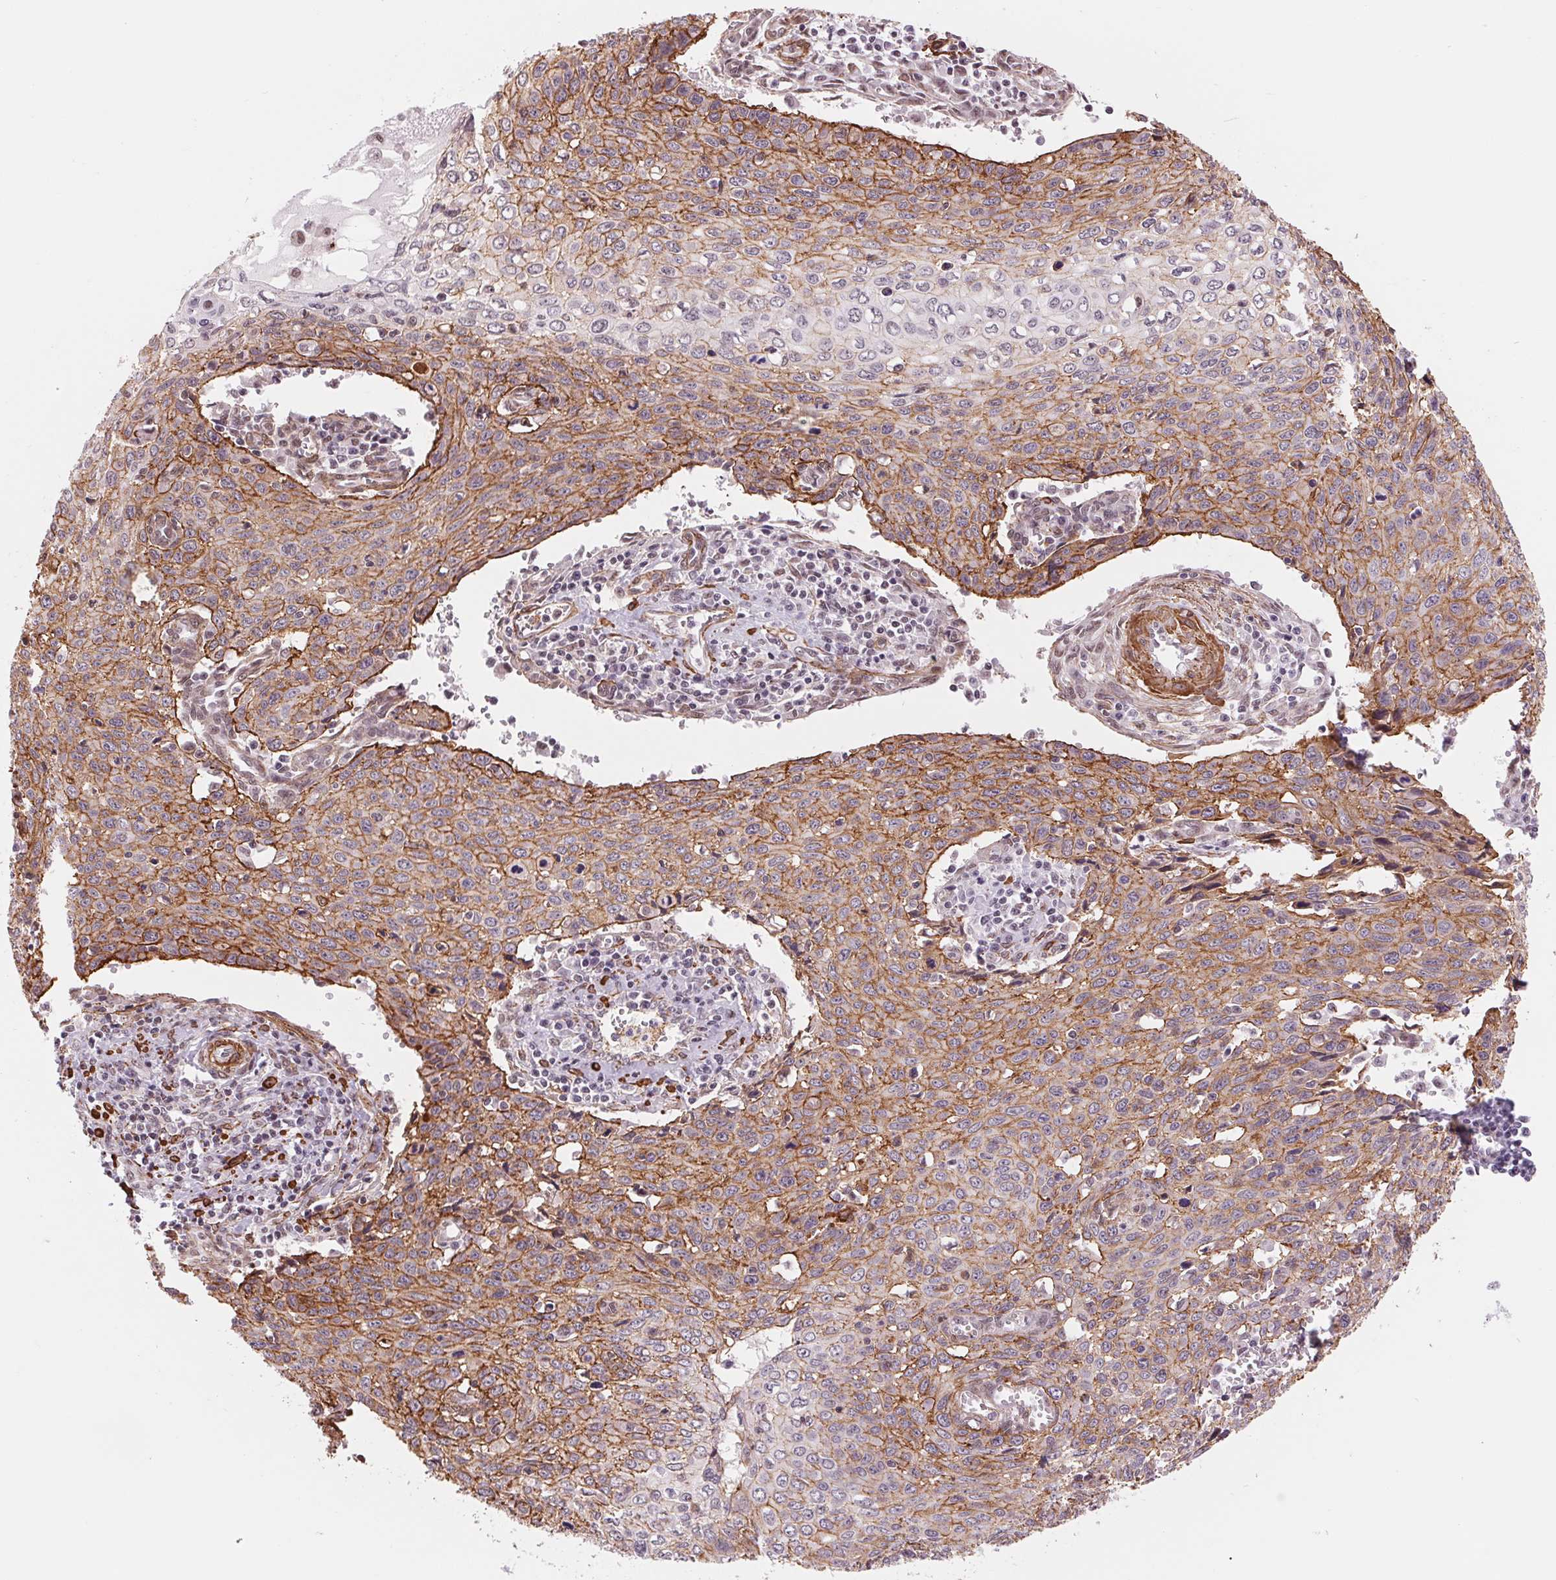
{"staining": {"intensity": "moderate", "quantity": "25%-75%", "location": "cytoplasmic/membranous"}, "tissue": "cervical cancer", "cell_type": "Tumor cells", "image_type": "cancer", "snomed": [{"axis": "morphology", "description": "Squamous cell carcinoma, NOS"}, {"axis": "topography", "description": "Cervix"}], "caption": "Immunohistochemistry (IHC) micrograph of human cervical squamous cell carcinoma stained for a protein (brown), which demonstrates medium levels of moderate cytoplasmic/membranous expression in about 25%-75% of tumor cells.", "gene": "BCAT1", "patient": {"sex": "female", "age": 38}}